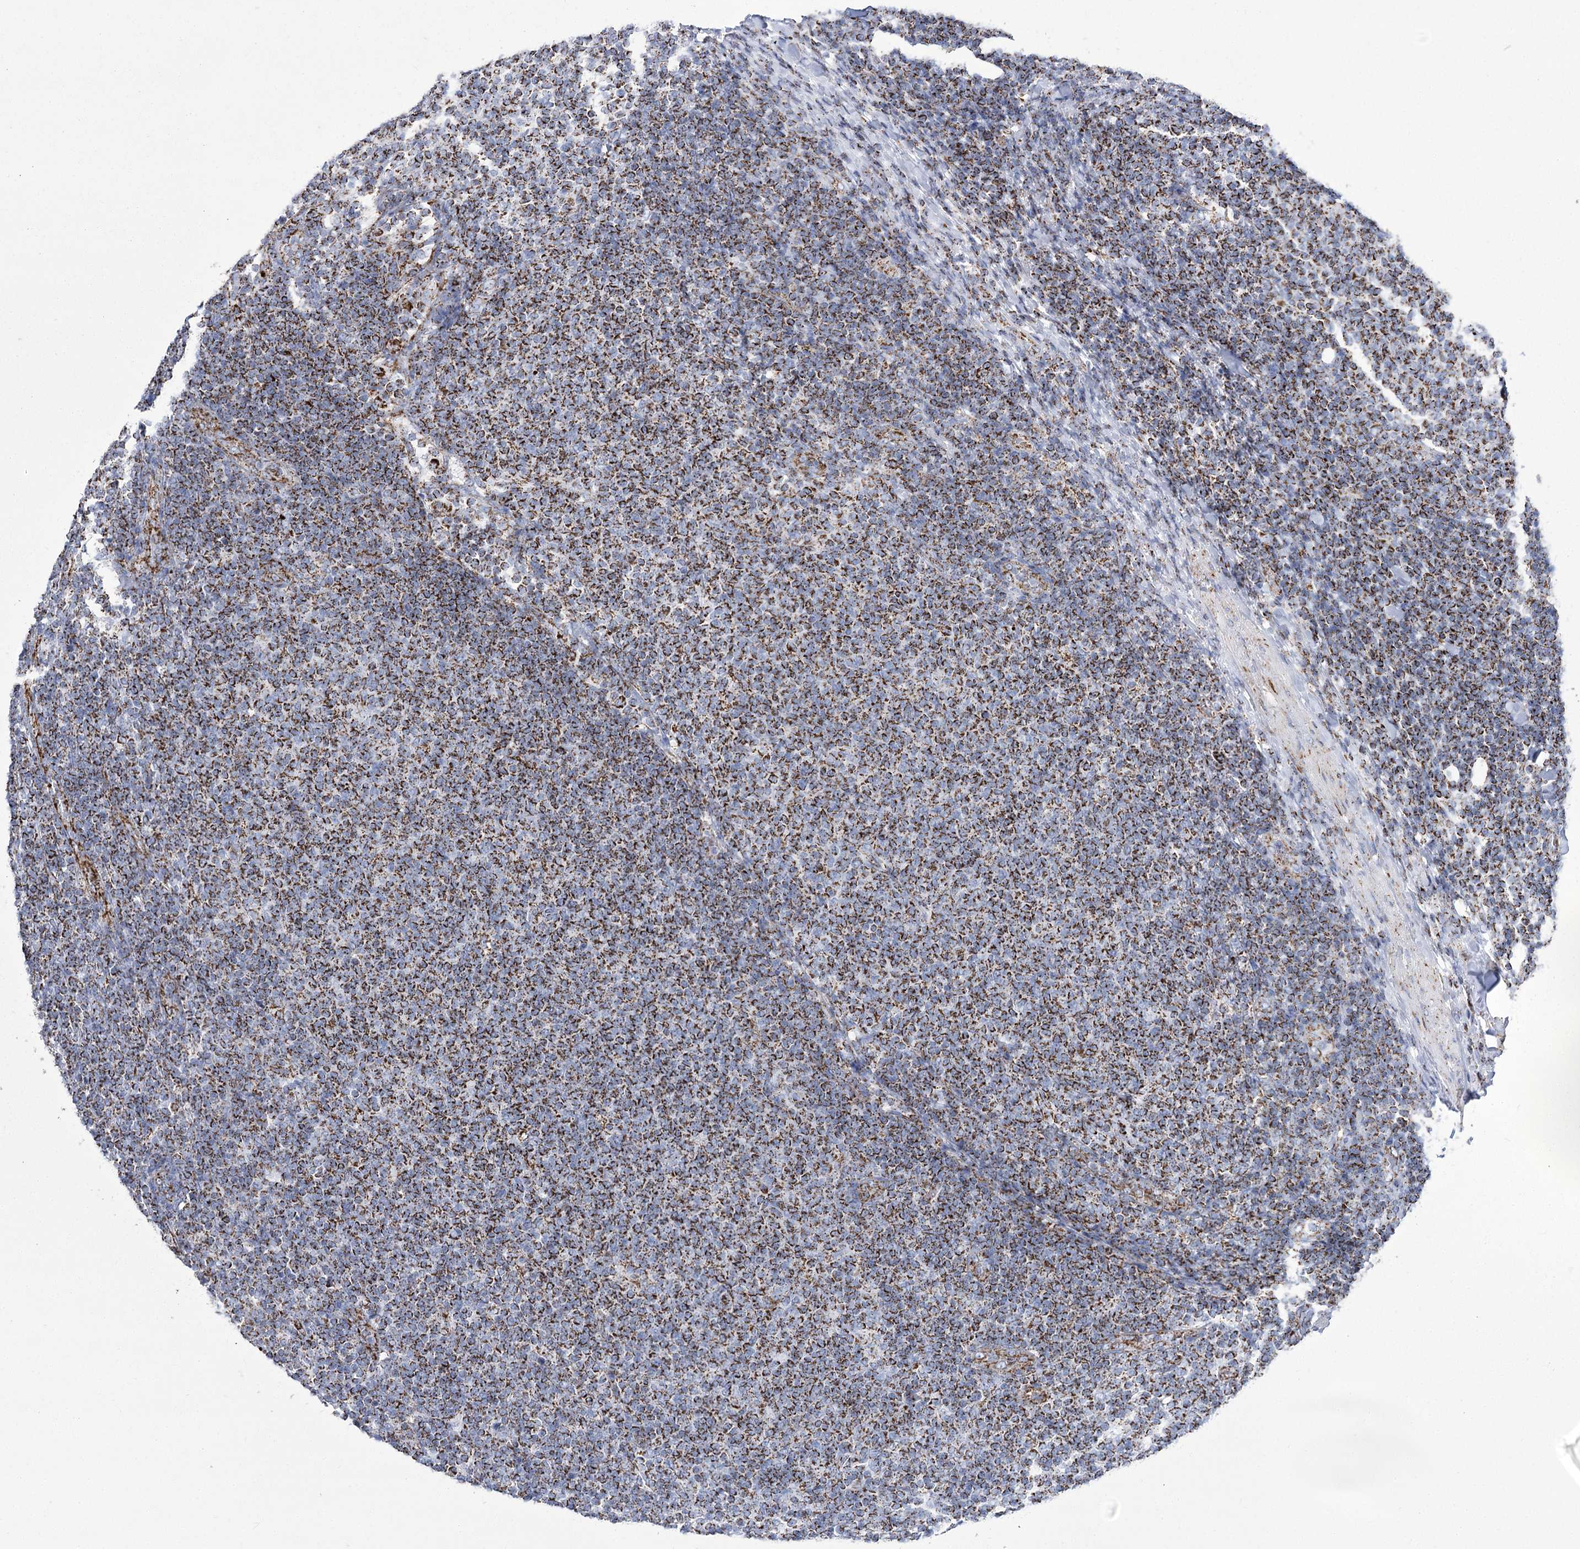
{"staining": {"intensity": "strong", "quantity": ">75%", "location": "cytoplasmic/membranous"}, "tissue": "lymphoma", "cell_type": "Tumor cells", "image_type": "cancer", "snomed": [{"axis": "morphology", "description": "Malignant lymphoma, non-Hodgkin's type, Low grade"}, {"axis": "topography", "description": "Lymph node"}], "caption": "A histopathology image of human malignant lymphoma, non-Hodgkin's type (low-grade) stained for a protein displays strong cytoplasmic/membranous brown staining in tumor cells. (brown staining indicates protein expression, while blue staining denotes nuclei).", "gene": "PDHB", "patient": {"sex": "male", "age": 66}}